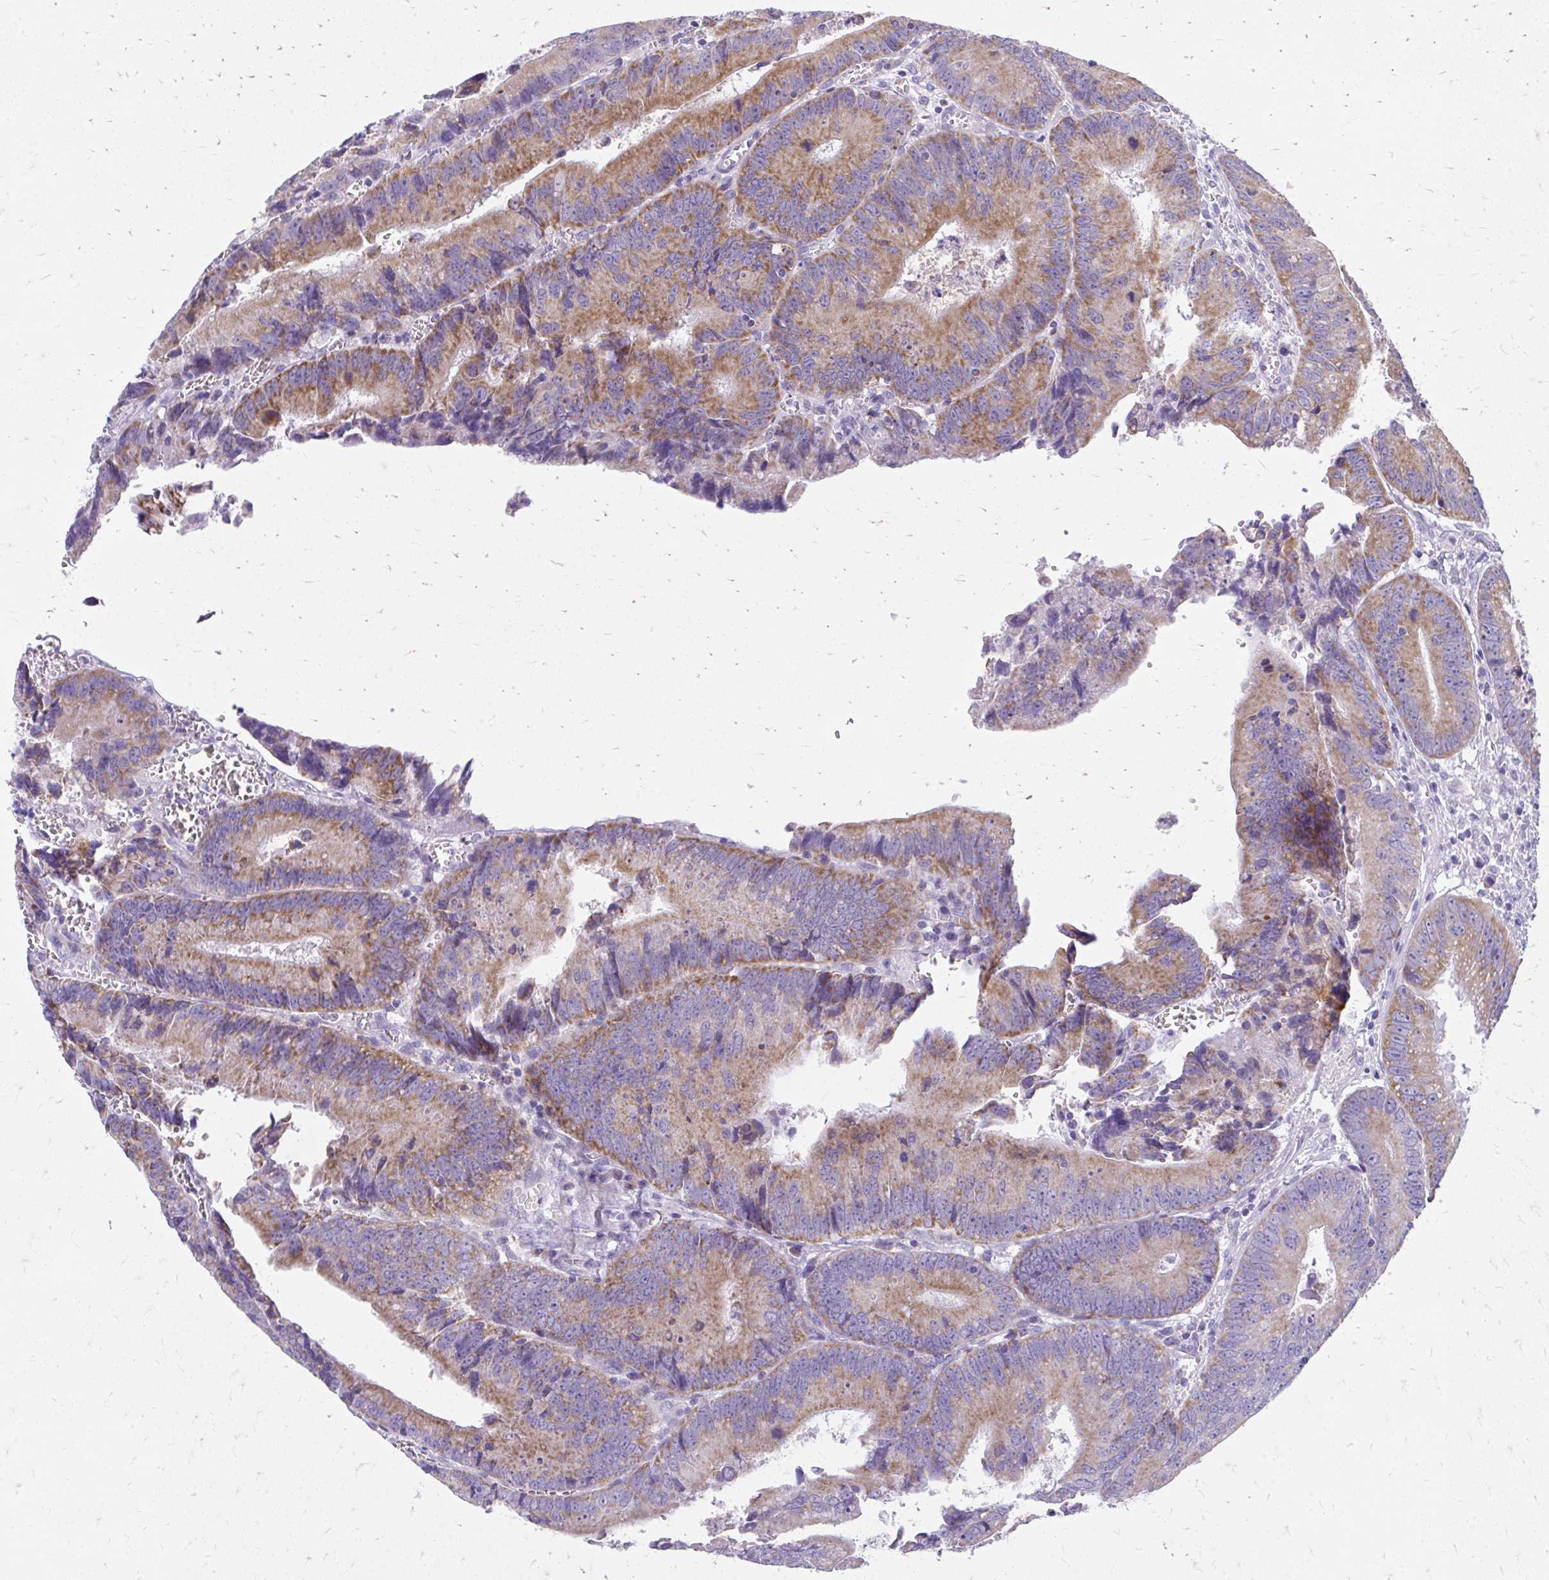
{"staining": {"intensity": "strong", "quantity": ">75%", "location": "cytoplasmic/membranous"}, "tissue": "colorectal cancer", "cell_type": "Tumor cells", "image_type": "cancer", "snomed": [{"axis": "morphology", "description": "Adenocarcinoma, NOS"}, {"axis": "topography", "description": "Rectum"}], "caption": "Colorectal cancer (adenocarcinoma) stained for a protein (brown) reveals strong cytoplasmic/membranous positive positivity in about >75% of tumor cells.", "gene": "MRPL19", "patient": {"sex": "female", "age": 81}}